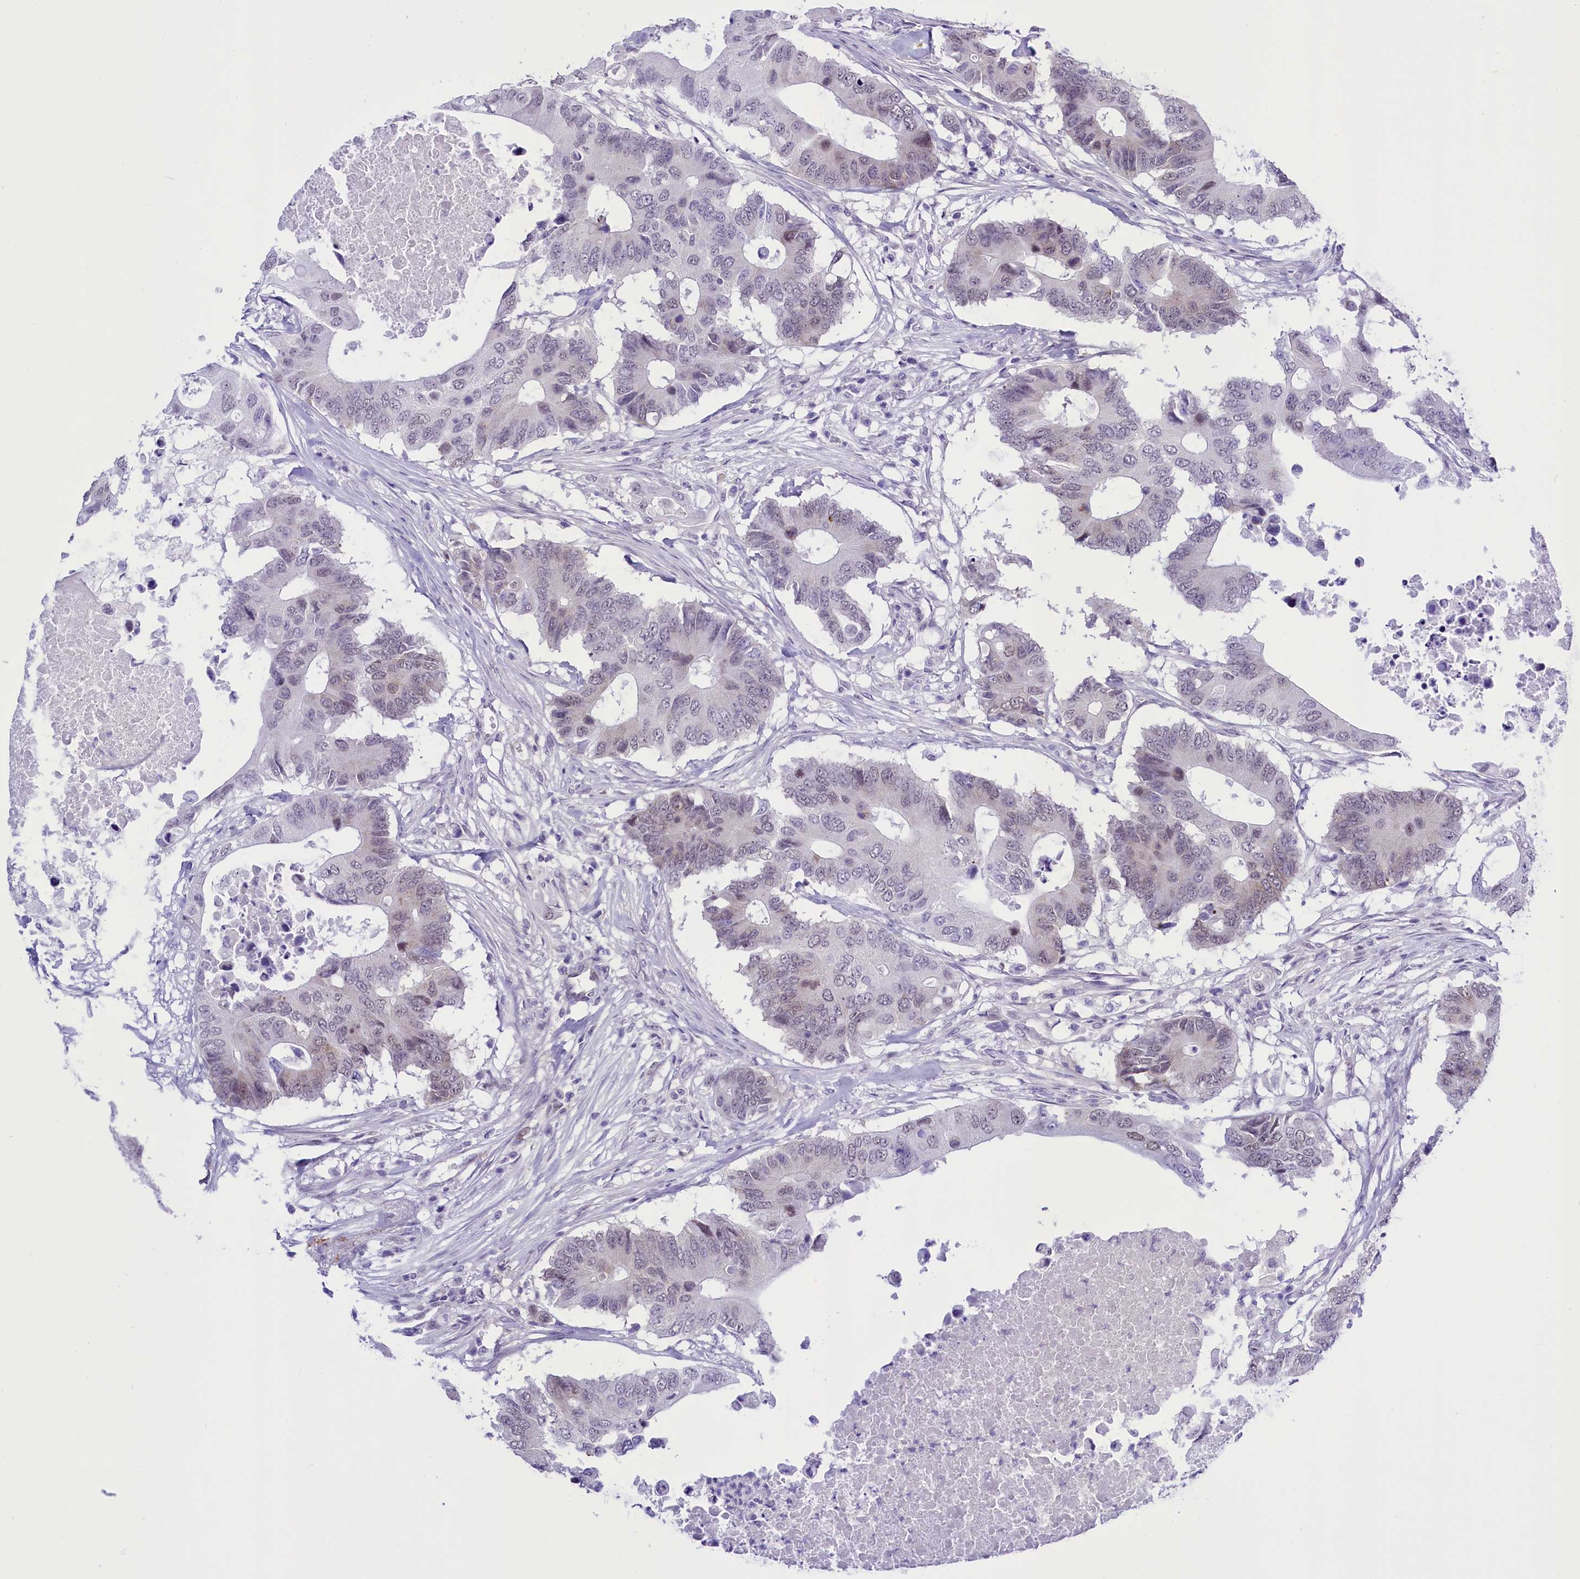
{"staining": {"intensity": "weak", "quantity": "<25%", "location": "nuclear"}, "tissue": "colorectal cancer", "cell_type": "Tumor cells", "image_type": "cancer", "snomed": [{"axis": "morphology", "description": "Adenocarcinoma, NOS"}, {"axis": "topography", "description": "Colon"}], "caption": "High power microscopy photomicrograph of an immunohistochemistry image of colorectal cancer, revealing no significant expression in tumor cells.", "gene": "RPS6KB1", "patient": {"sex": "male", "age": 71}}